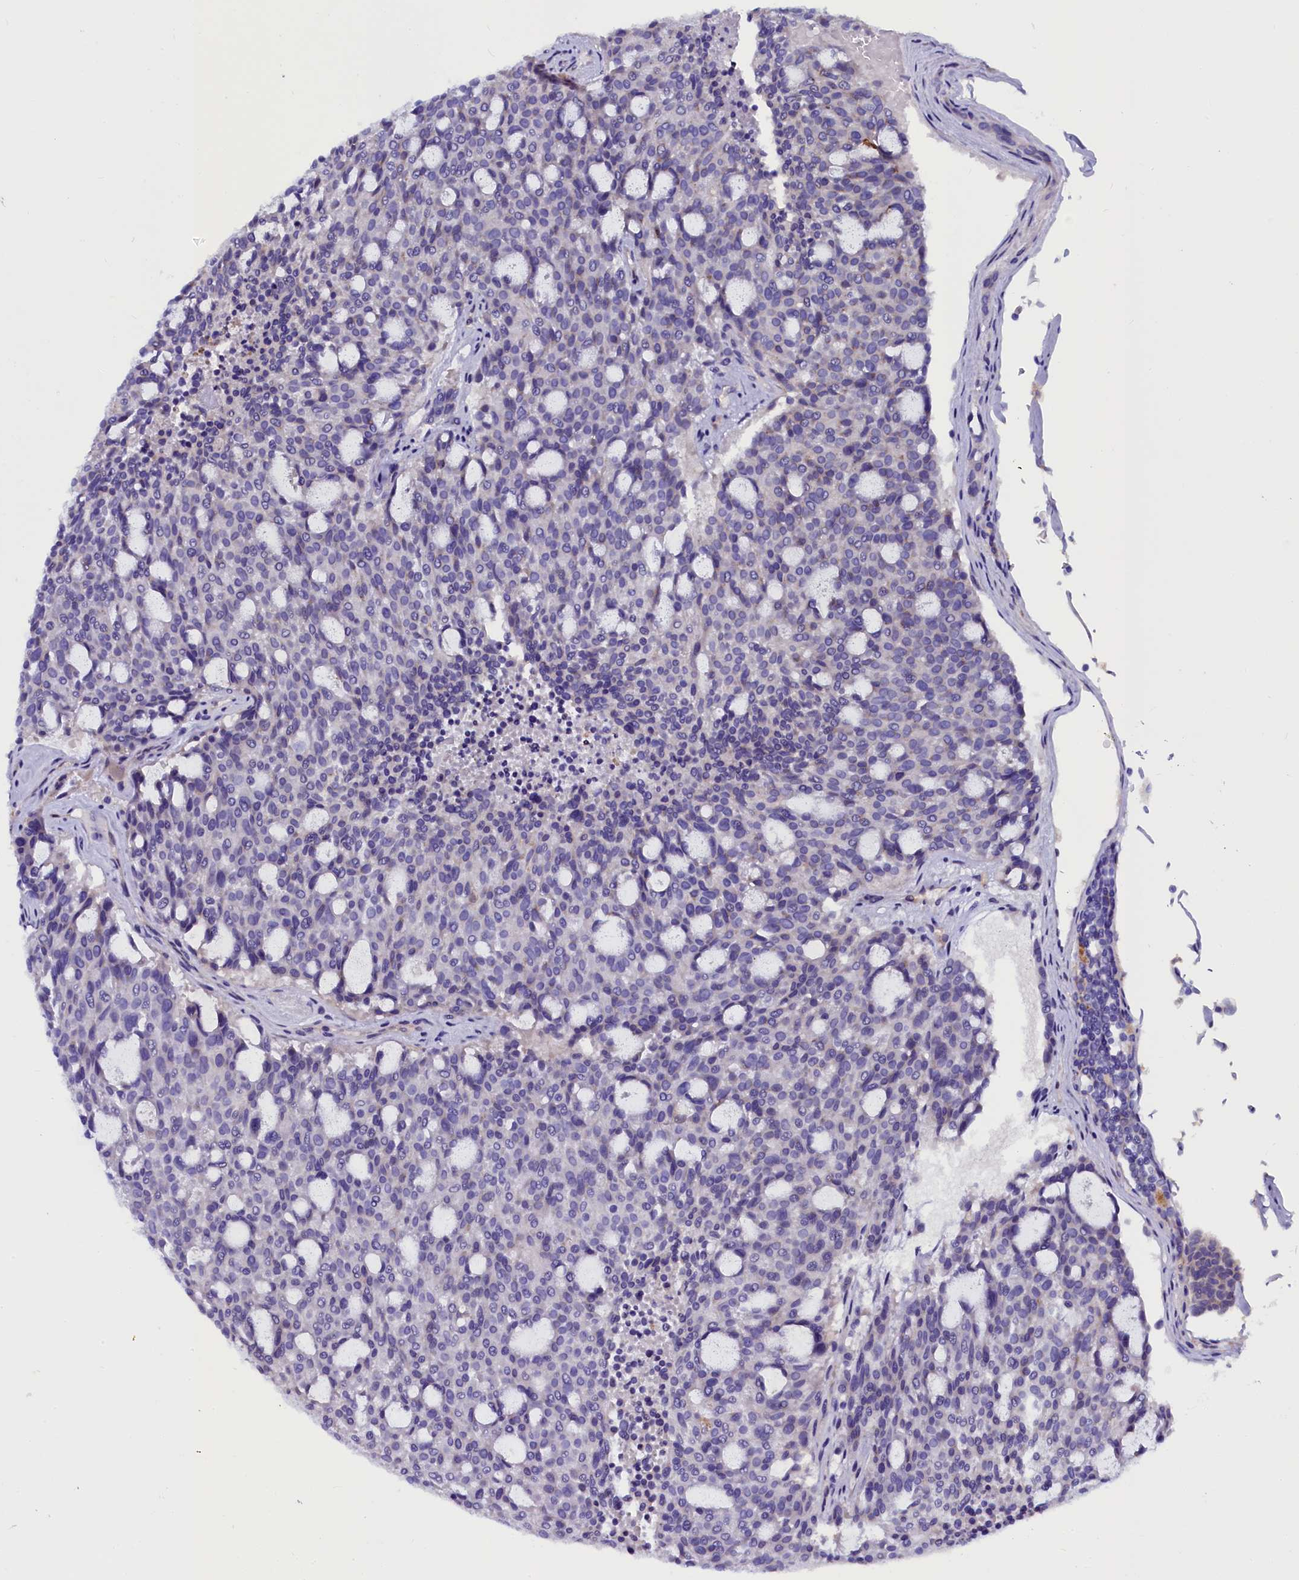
{"staining": {"intensity": "weak", "quantity": "<25%", "location": "cytoplasmic/membranous"}, "tissue": "carcinoid", "cell_type": "Tumor cells", "image_type": "cancer", "snomed": [{"axis": "morphology", "description": "Carcinoid, malignant, NOS"}, {"axis": "topography", "description": "Pancreas"}], "caption": "High magnification brightfield microscopy of carcinoid stained with DAB (3,3'-diaminobenzidine) (brown) and counterstained with hematoxylin (blue): tumor cells show no significant staining. (DAB immunohistochemistry with hematoxylin counter stain).", "gene": "OTOL1", "patient": {"sex": "female", "age": 54}}